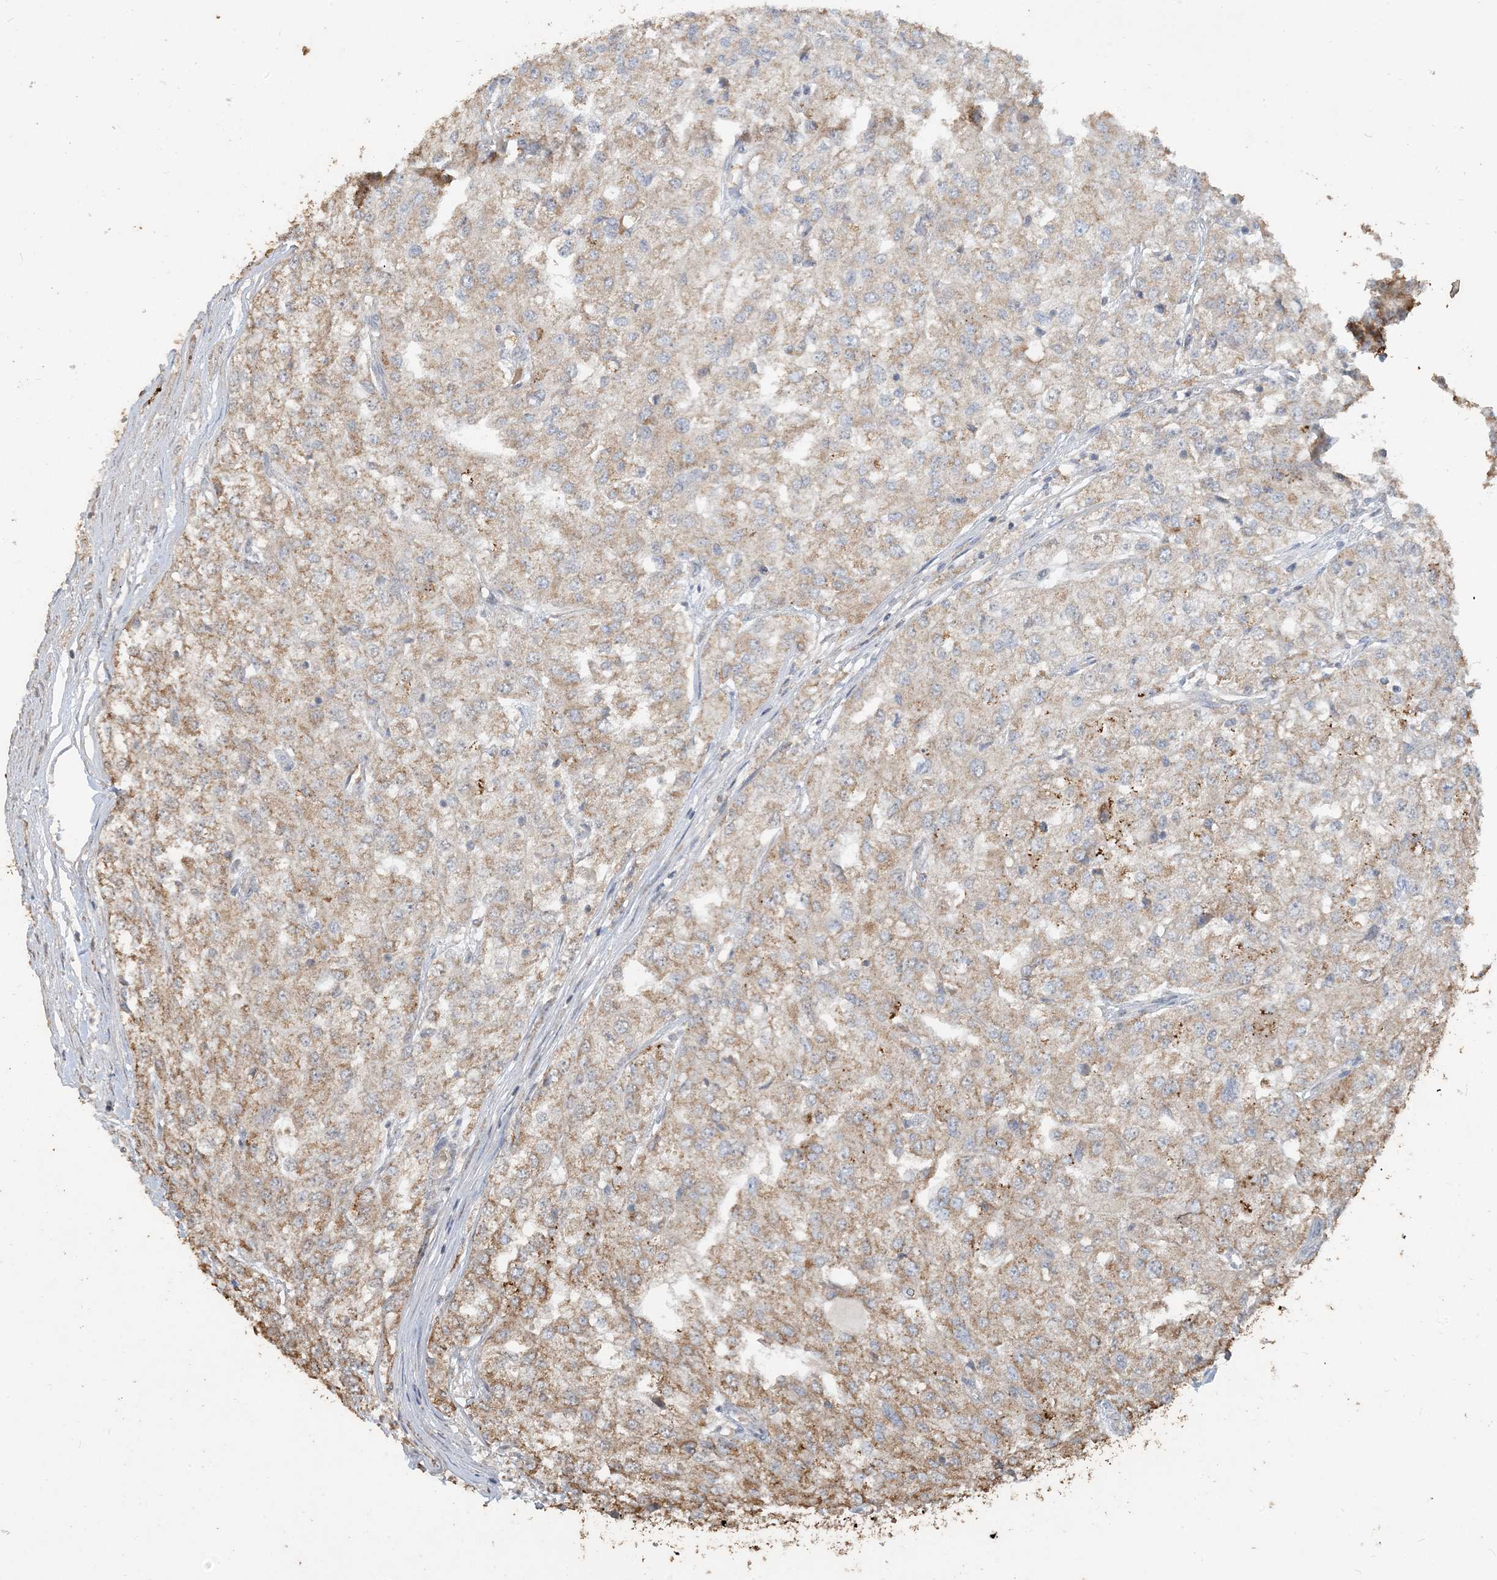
{"staining": {"intensity": "moderate", "quantity": "25%-75%", "location": "cytoplasmic/membranous"}, "tissue": "renal cancer", "cell_type": "Tumor cells", "image_type": "cancer", "snomed": [{"axis": "morphology", "description": "Adenocarcinoma, NOS"}, {"axis": "topography", "description": "Kidney"}], "caption": "This photomicrograph displays immunohistochemistry staining of adenocarcinoma (renal), with medium moderate cytoplasmic/membranous staining in approximately 25%-75% of tumor cells.", "gene": "SFMBT2", "patient": {"sex": "female", "age": 54}}